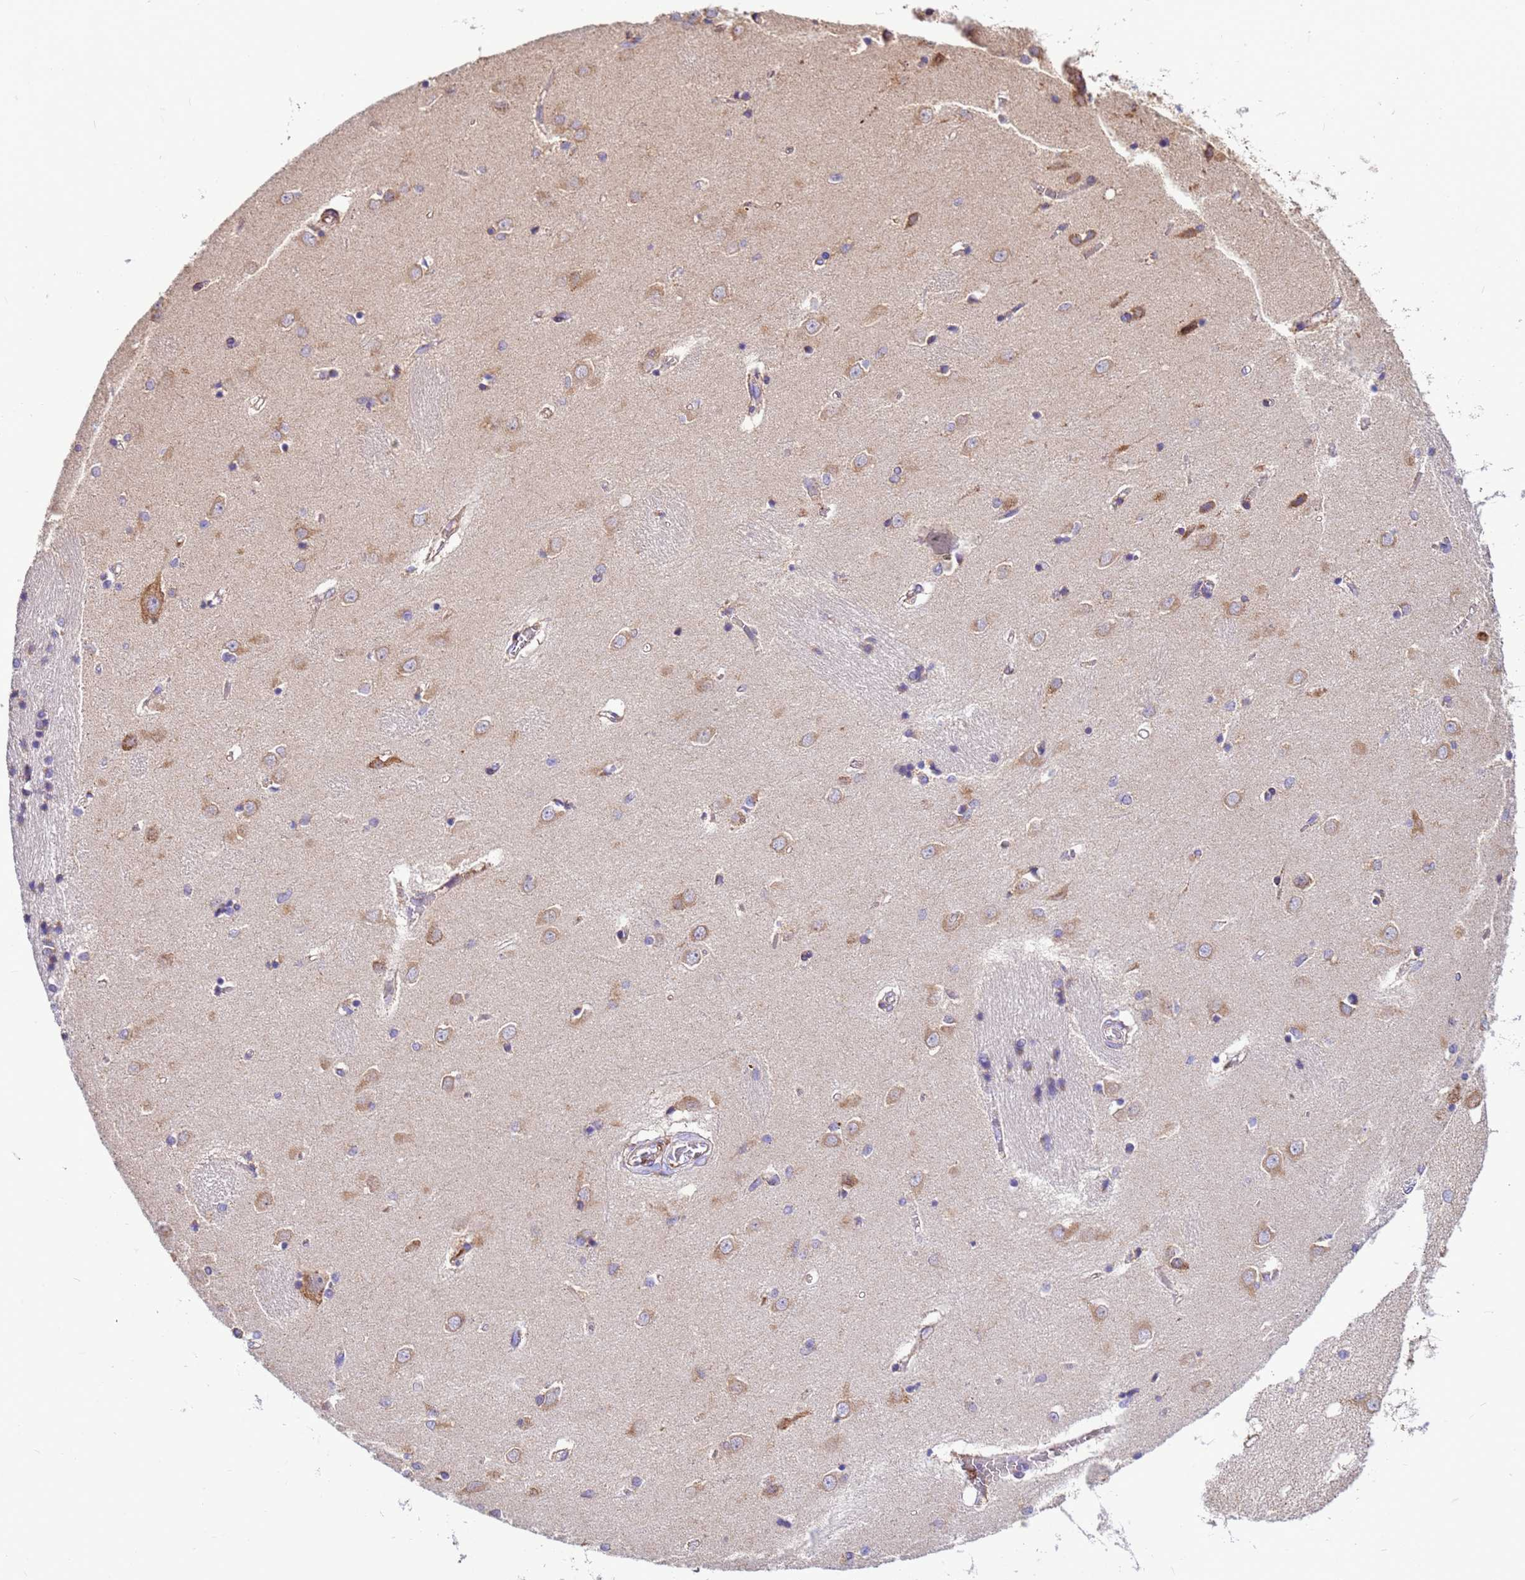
{"staining": {"intensity": "negative", "quantity": "none", "location": "none"}, "tissue": "caudate", "cell_type": "Glial cells", "image_type": "normal", "snomed": [{"axis": "morphology", "description": "Normal tissue, NOS"}, {"axis": "topography", "description": "Lateral ventricle wall"}], "caption": "Glial cells are negative for brown protein staining in unremarkable caudate. Brightfield microscopy of IHC stained with DAB (3,3'-diaminobenzidine) (brown) and hematoxylin (blue), captured at high magnification.", "gene": "THAP5", "patient": {"sex": "male", "age": 37}}